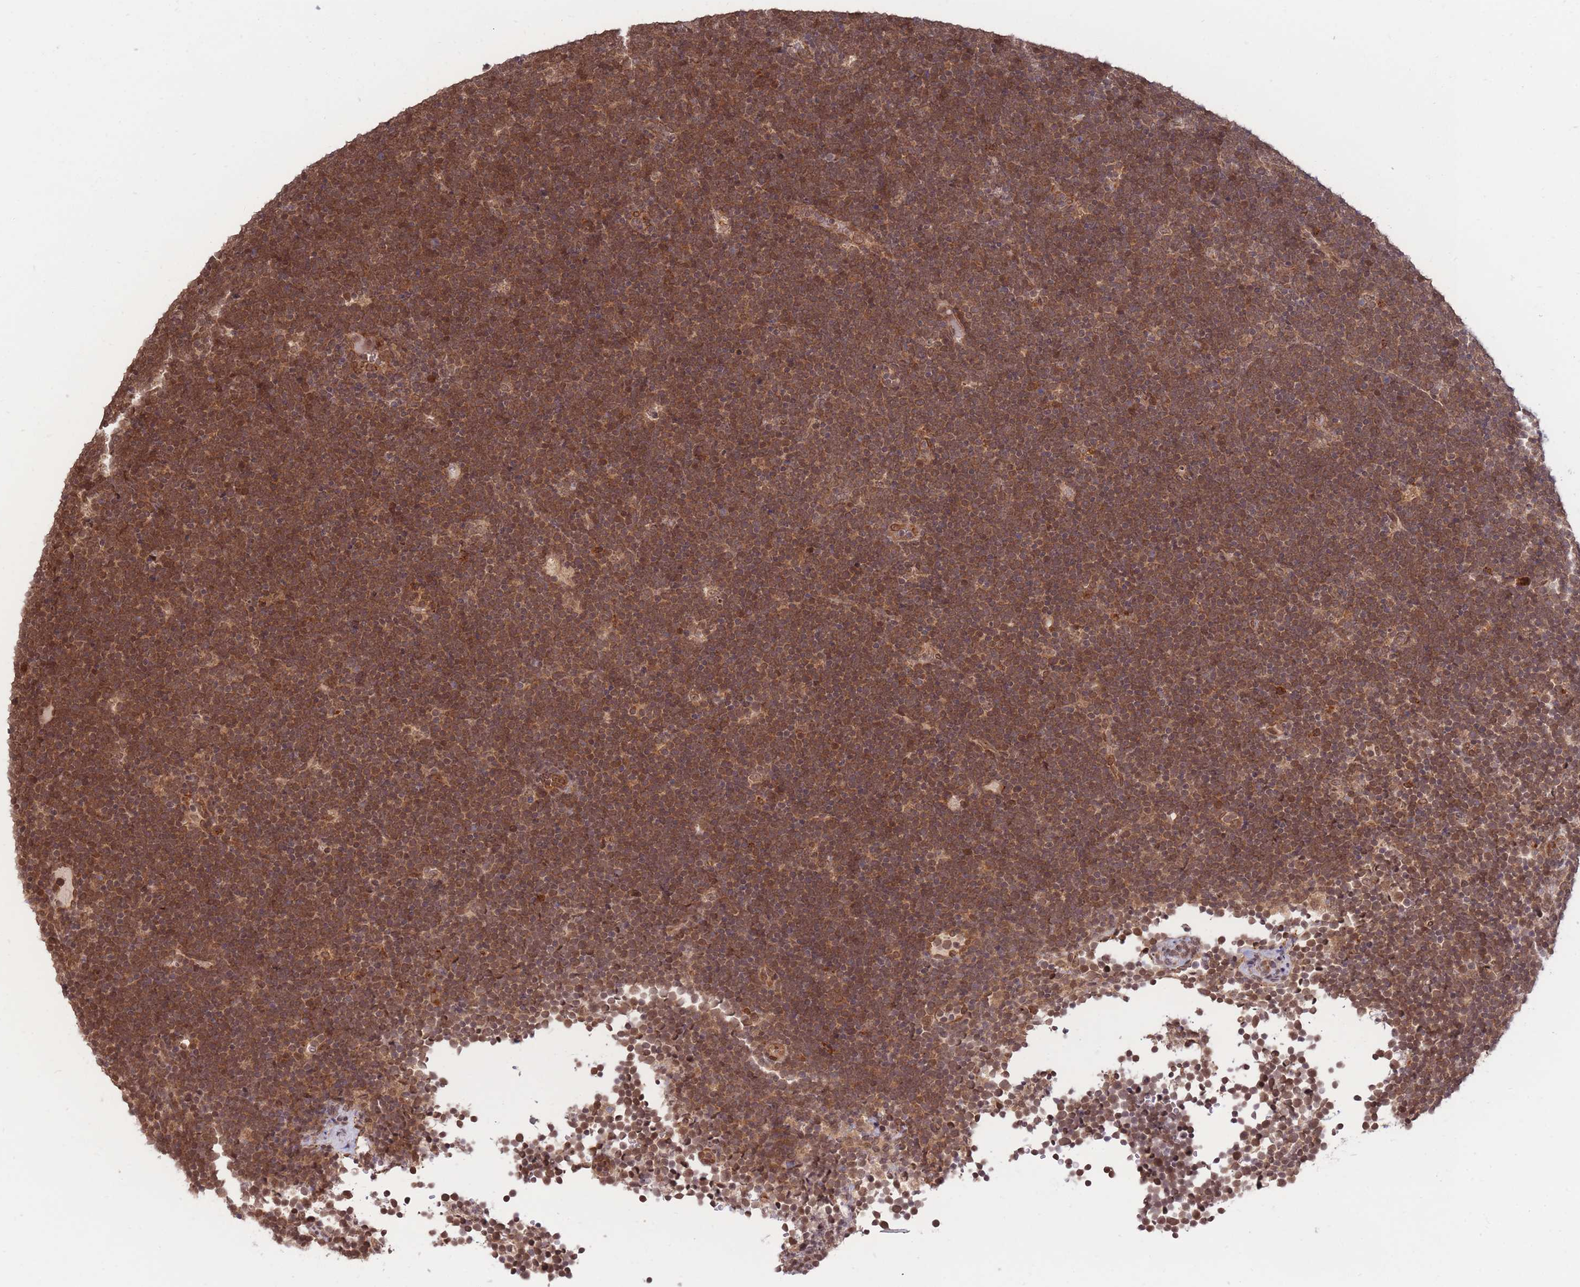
{"staining": {"intensity": "moderate", "quantity": ">75%", "location": "cytoplasmic/membranous,nuclear"}, "tissue": "lymphoma", "cell_type": "Tumor cells", "image_type": "cancer", "snomed": [{"axis": "morphology", "description": "Malignant lymphoma, non-Hodgkin's type, High grade"}, {"axis": "topography", "description": "Lymph node"}], "caption": "A micrograph showing moderate cytoplasmic/membranous and nuclear positivity in about >75% of tumor cells in high-grade malignant lymphoma, non-Hodgkin's type, as visualized by brown immunohistochemical staining.", "gene": "SRA1", "patient": {"sex": "male", "age": 13}}